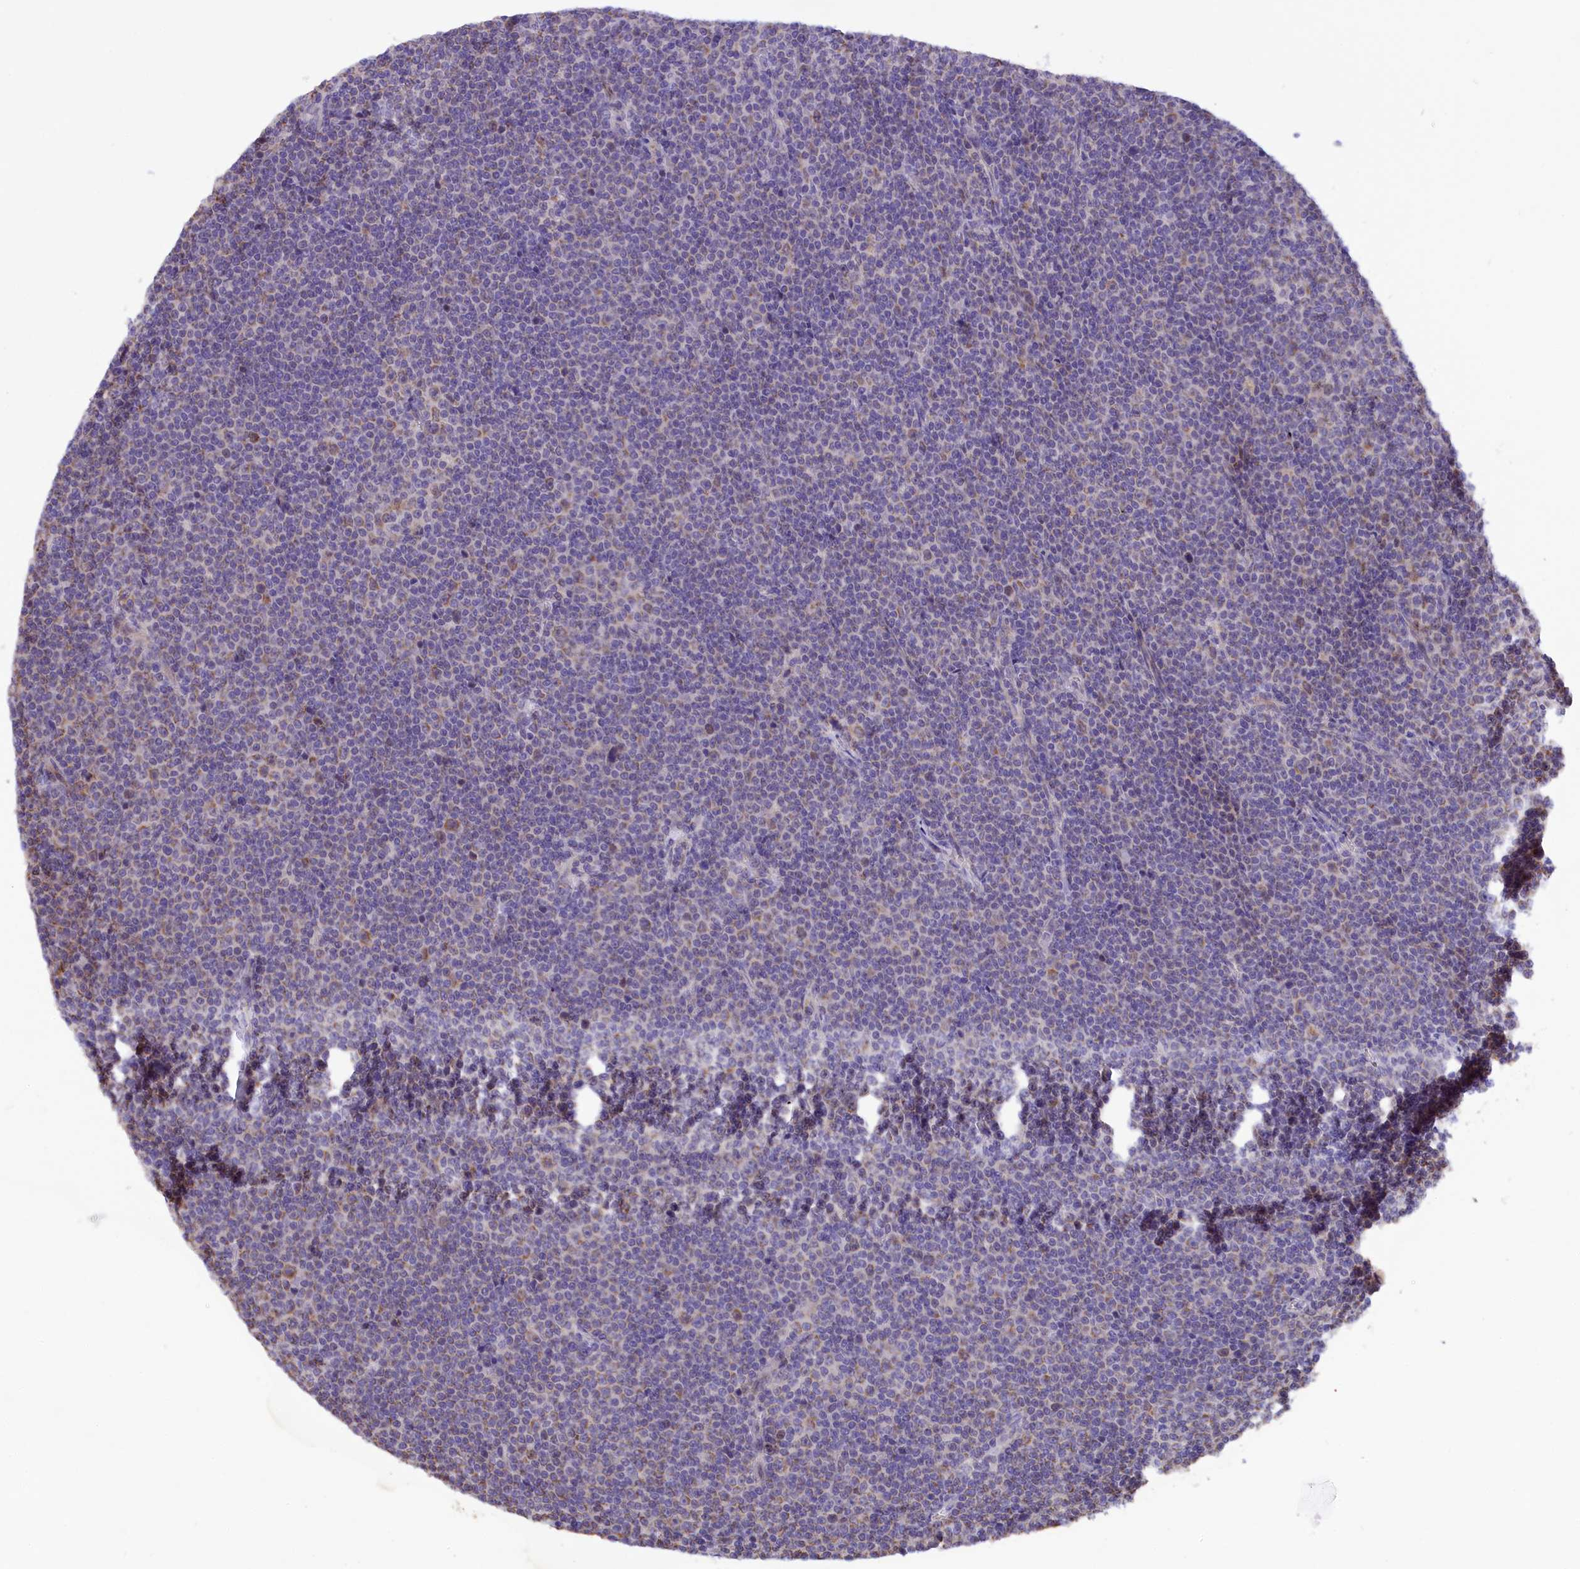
{"staining": {"intensity": "weak", "quantity": "<25%", "location": "cytoplasmic/membranous"}, "tissue": "lymphoma", "cell_type": "Tumor cells", "image_type": "cancer", "snomed": [{"axis": "morphology", "description": "Malignant lymphoma, non-Hodgkin's type, Low grade"}, {"axis": "topography", "description": "Lymph node"}], "caption": "Low-grade malignant lymphoma, non-Hodgkin's type stained for a protein using immunohistochemistry (IHC) displays no positivity tumor cells.", "gene": "PKIA", "patient": {"sex": "female", "age": 67}}